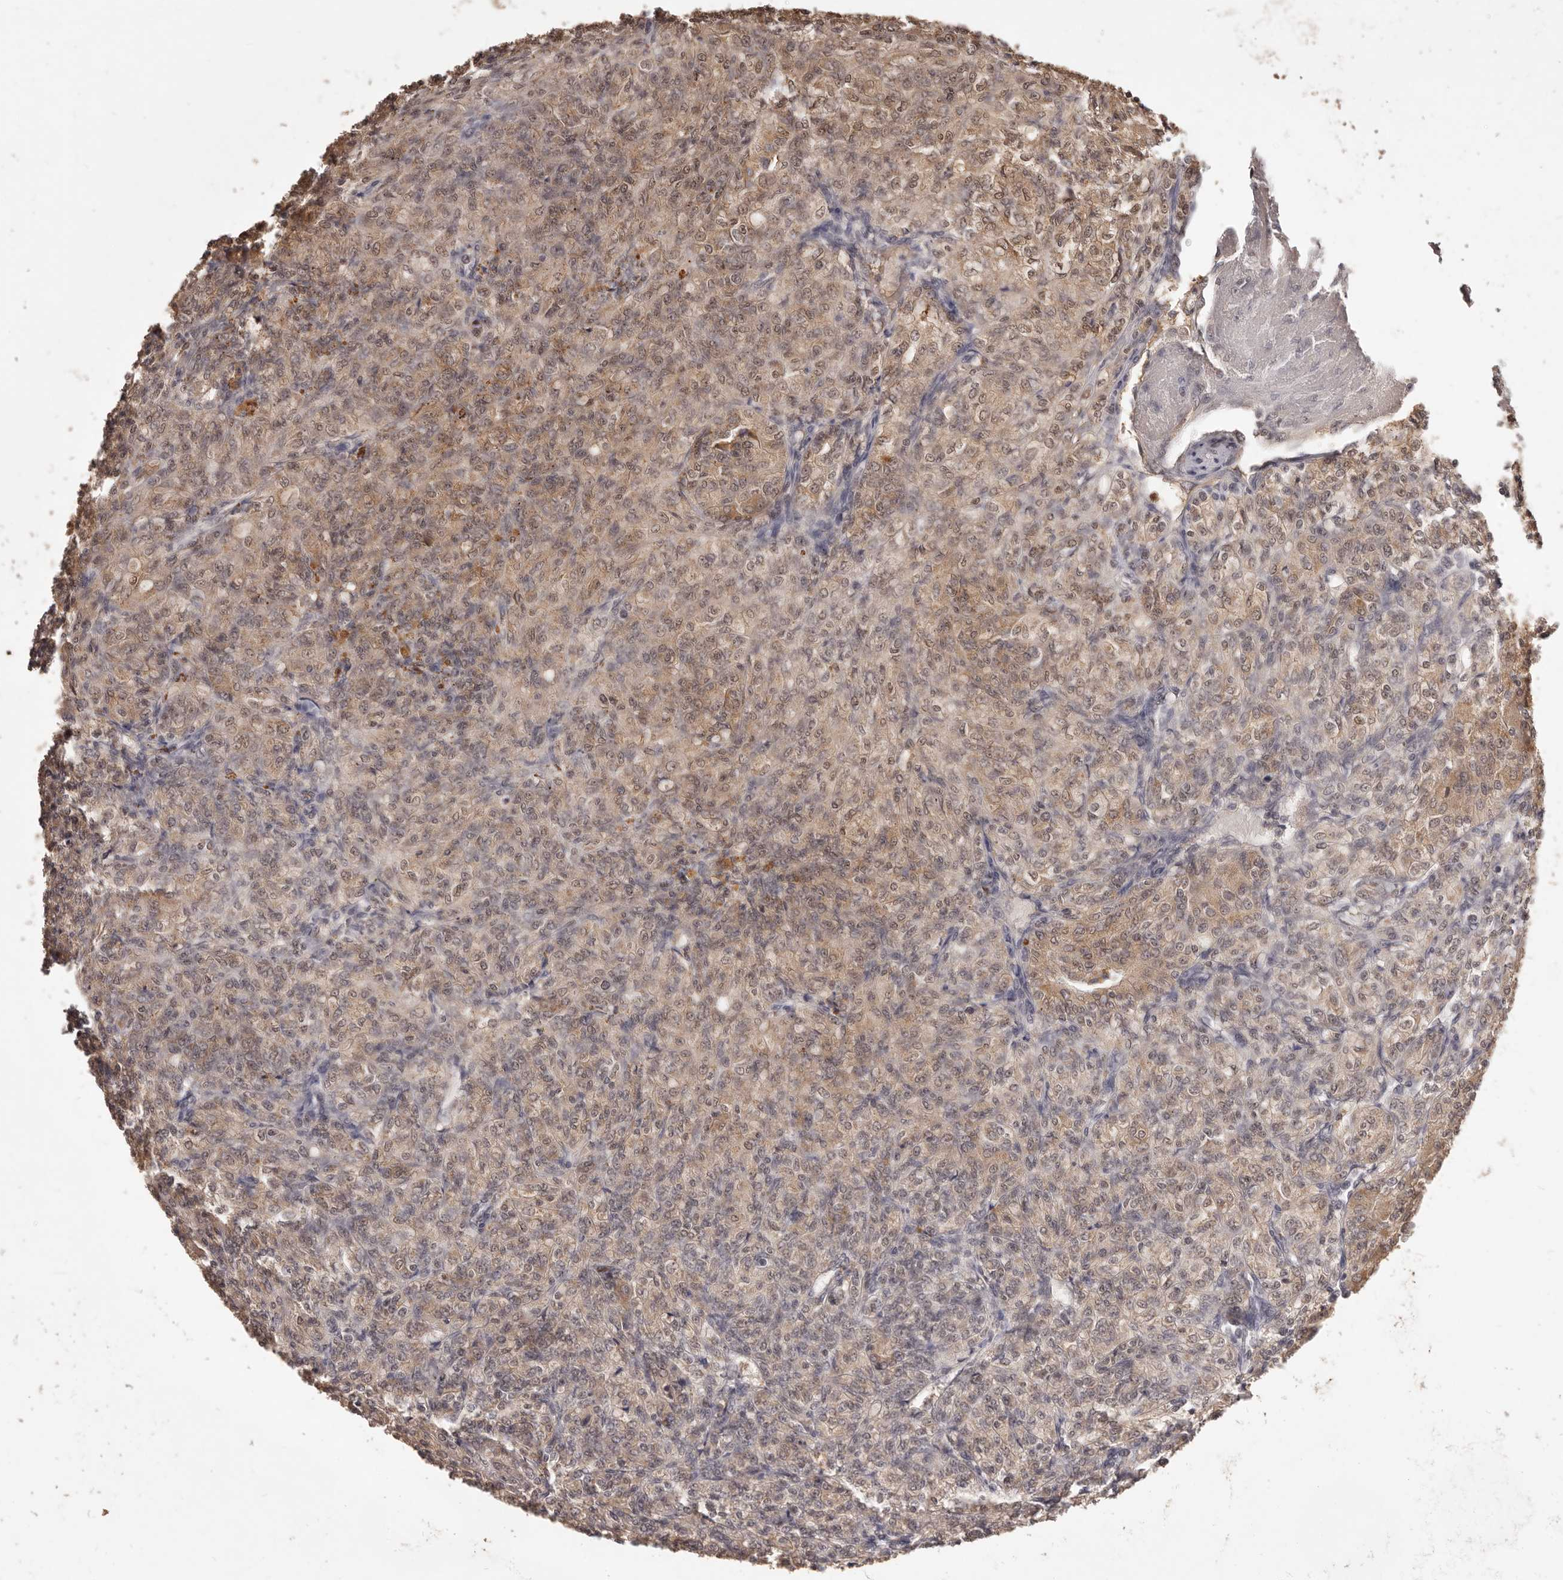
{"staining": {"intensity": "moderate", "quantity": ">75%", "location": "cytoplasmic/membranous,nuclear"}, "tissue": "renal cancer", "cell_type": "Tumor cells", "image_type": "cancer", "snomed": [{"axis": "morphology", "description": "Adenocarcinoma, NOS"}, {"axis": "topography", "description": "Kidney"}], "caption": "The immunohistochemical stain highlights moderate cytoplasmic/membranous and nuclear staining in tumor cells of renal cancer tissue.", "gene": "TSPAN13", "patient": {"sex": "male", "age": 77}}